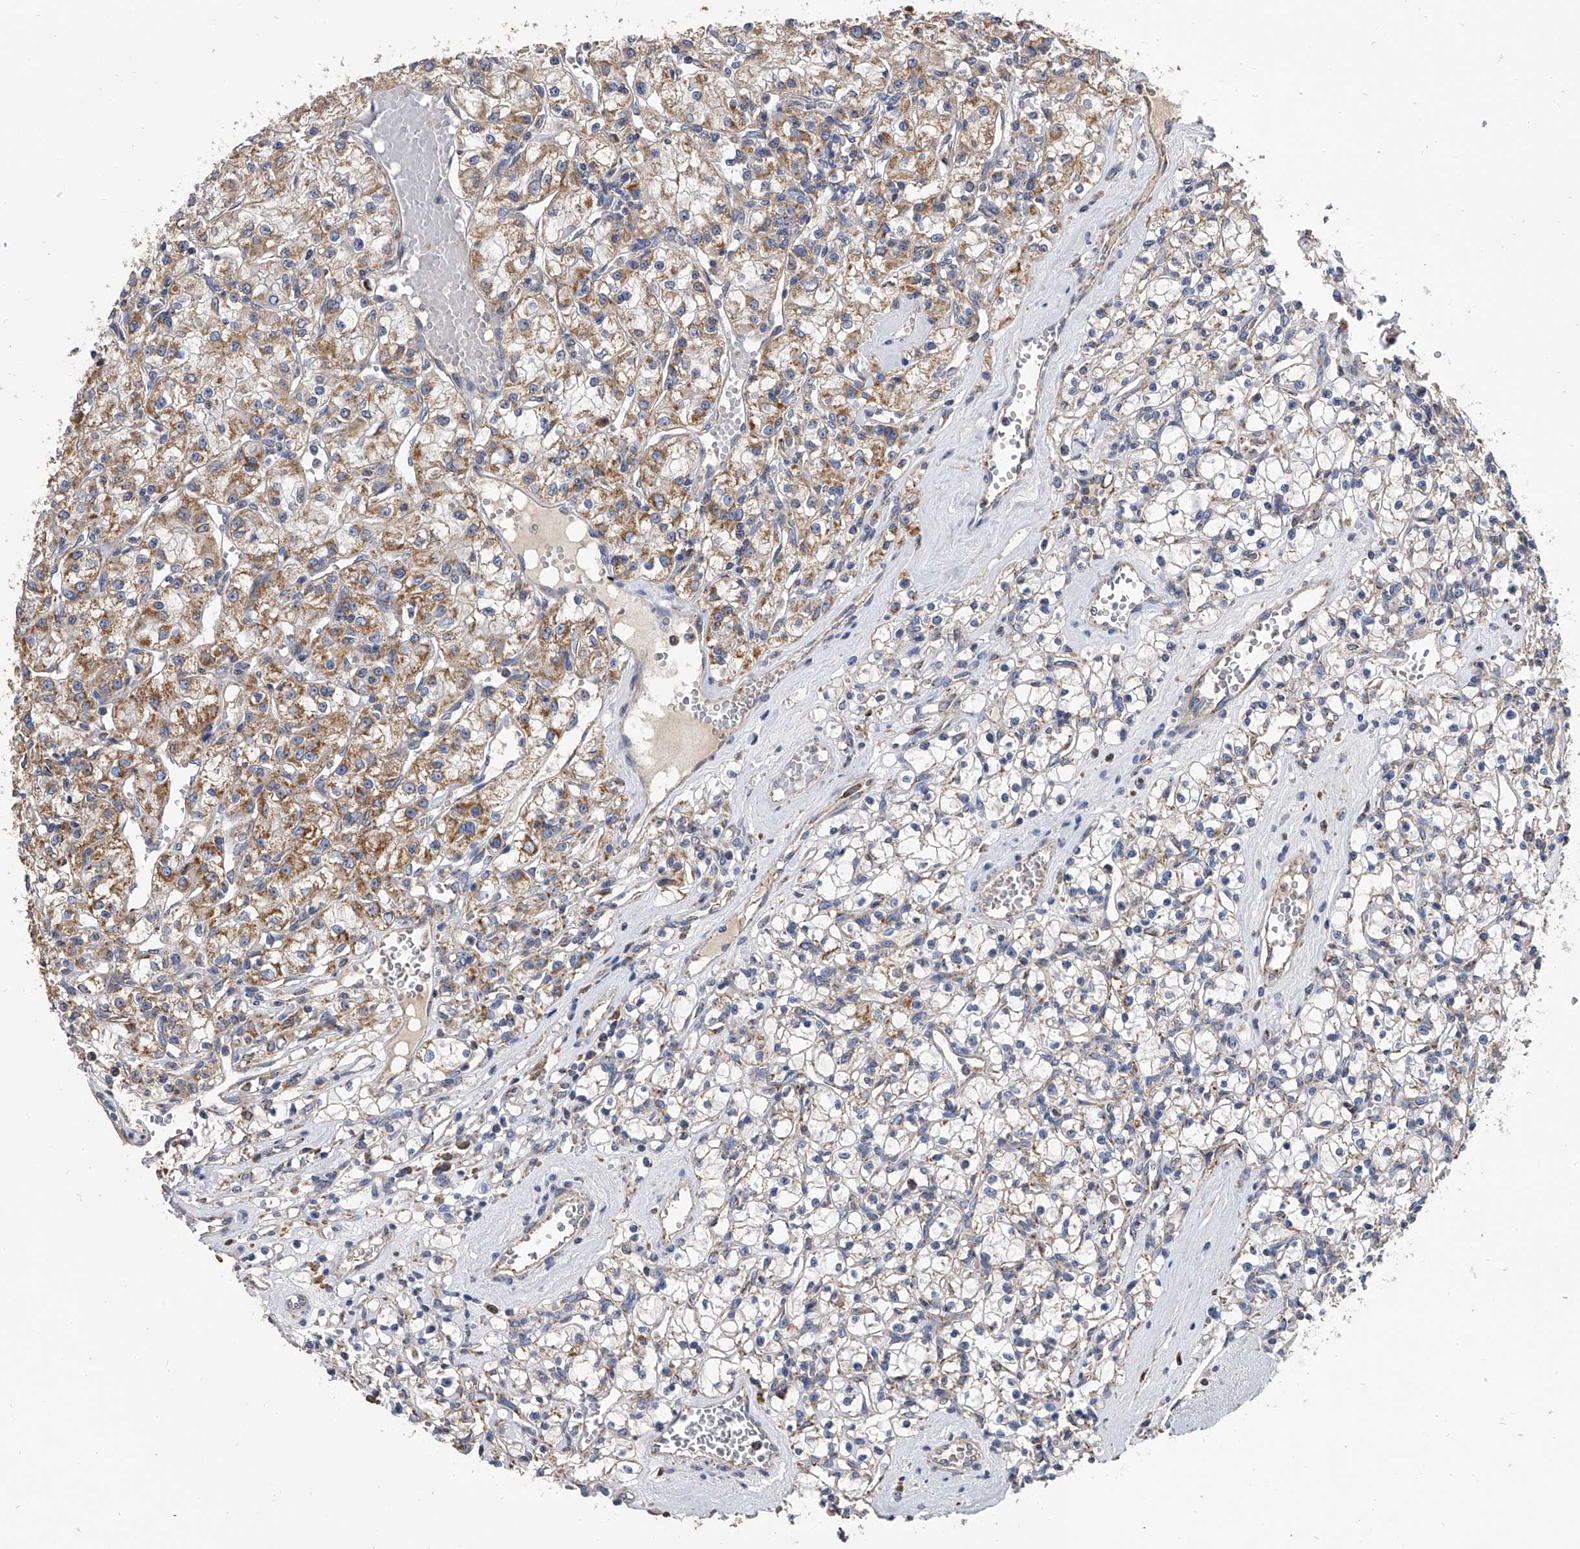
{"staining": {"intensity": "moderate", "quantity": "25%-75%", "location": "cytoplasmic/membranous"}, "tissue": "renal cancer", "cell_type": "Tumor cells", "image_type": "cancer", "snomed": [{"axis": "morphology", "description": "Adenocarcinoma, NOS"}, {"axis": "topography", "description": "Kidney"}], "caption": "Moderate cytoplasmic/membranous protein positivity is seen in approximately 25%-75% of tumor cells in renal cancer. (IHC, brightfield microscopy, high magnification).", "gene": "MRPL28", "patient": {"sex": "female", "age": 59}}